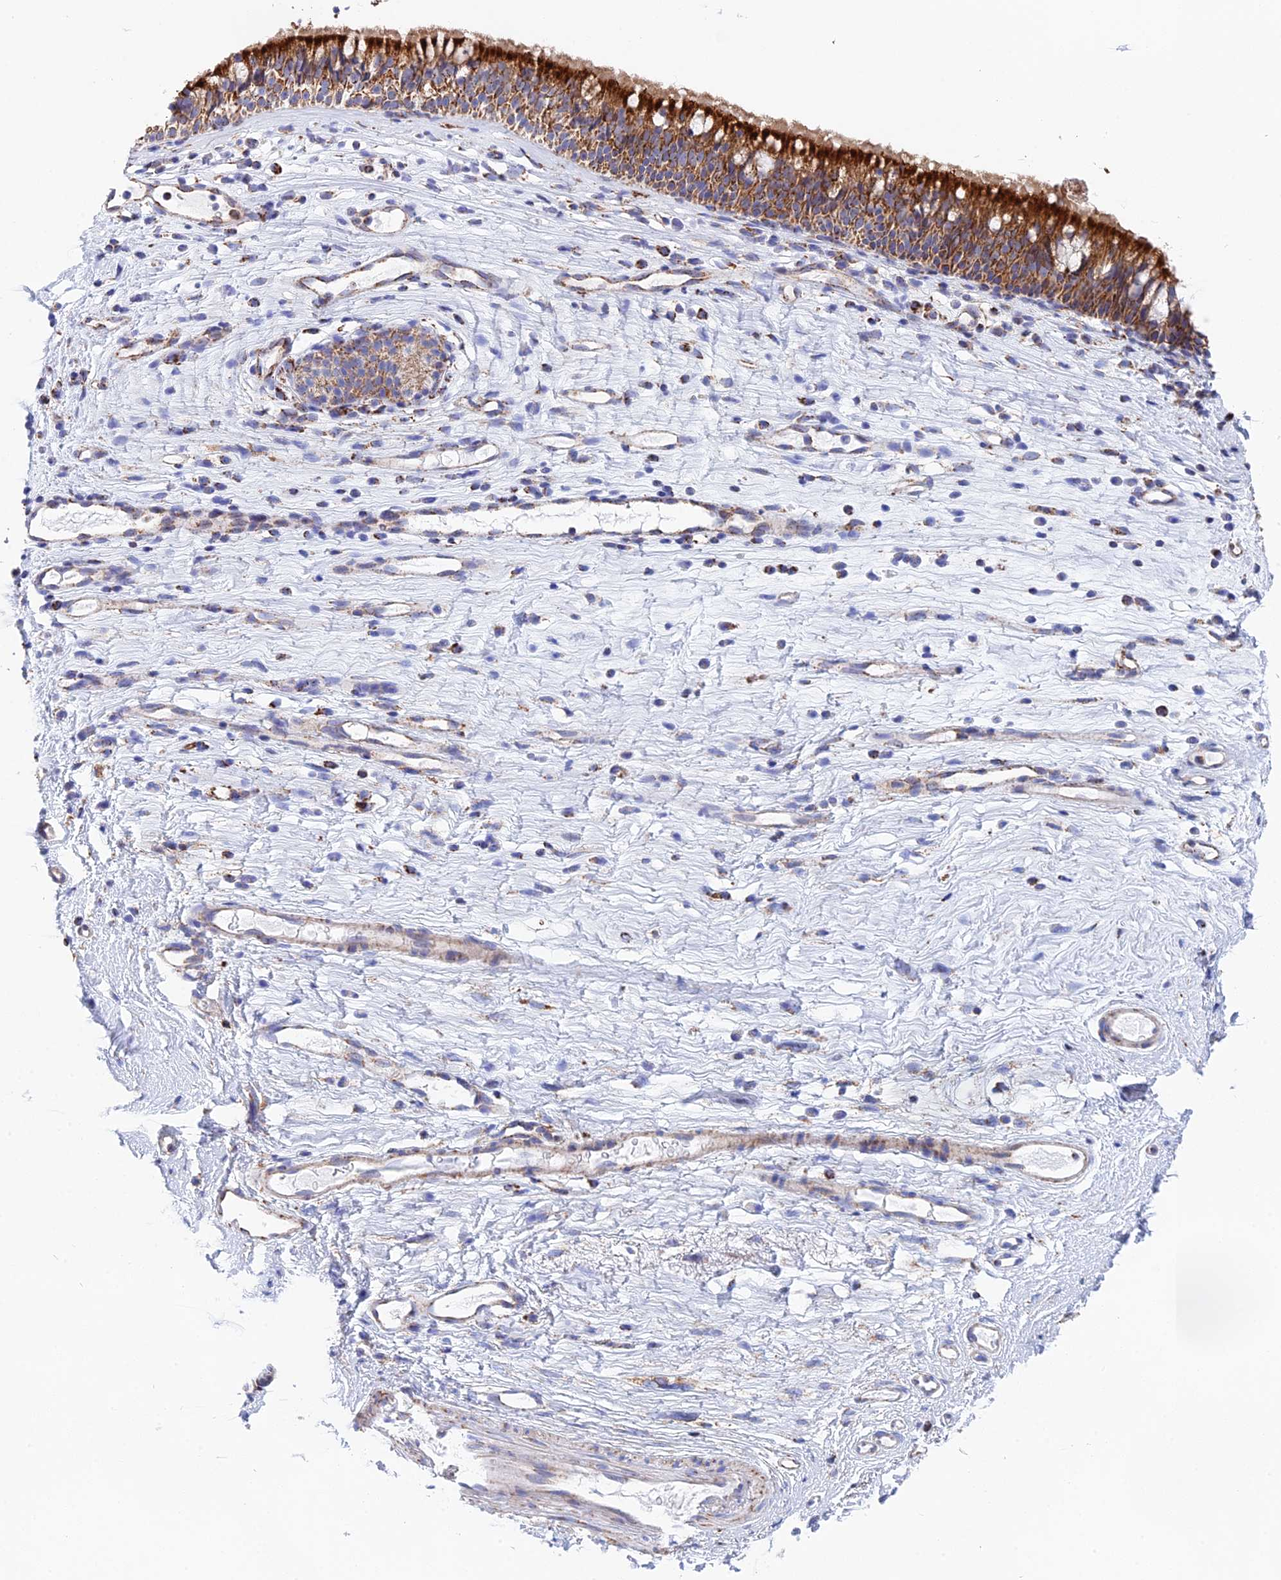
{"staining": {"intensity": "strong", "quantity": ">75%", "location": "cytoplasmic/membranous"}, "tissue": "nasopharynx", "cell_type": "Respiratory epithelial cells", "image_type": "normal", "snomed": [{"axis": "morphology", "description": "Normal tissue, NOS"}, {"axis": "morphology", "description": "Inflammation, NOS"}, {"axis": "morphology", "description": "Malignant melanoma, Metastatic site"}, {"axis": "topography", "description": "Nasopharynx"}], "caption": "A high amount of strong cytoplasmic/membranous staining is appreciated in about >75% of respiratory epithelial cells in normal nasopharynx.", "gene": "NDUFA5", "patient": {"sex": "male", "age": 70}}